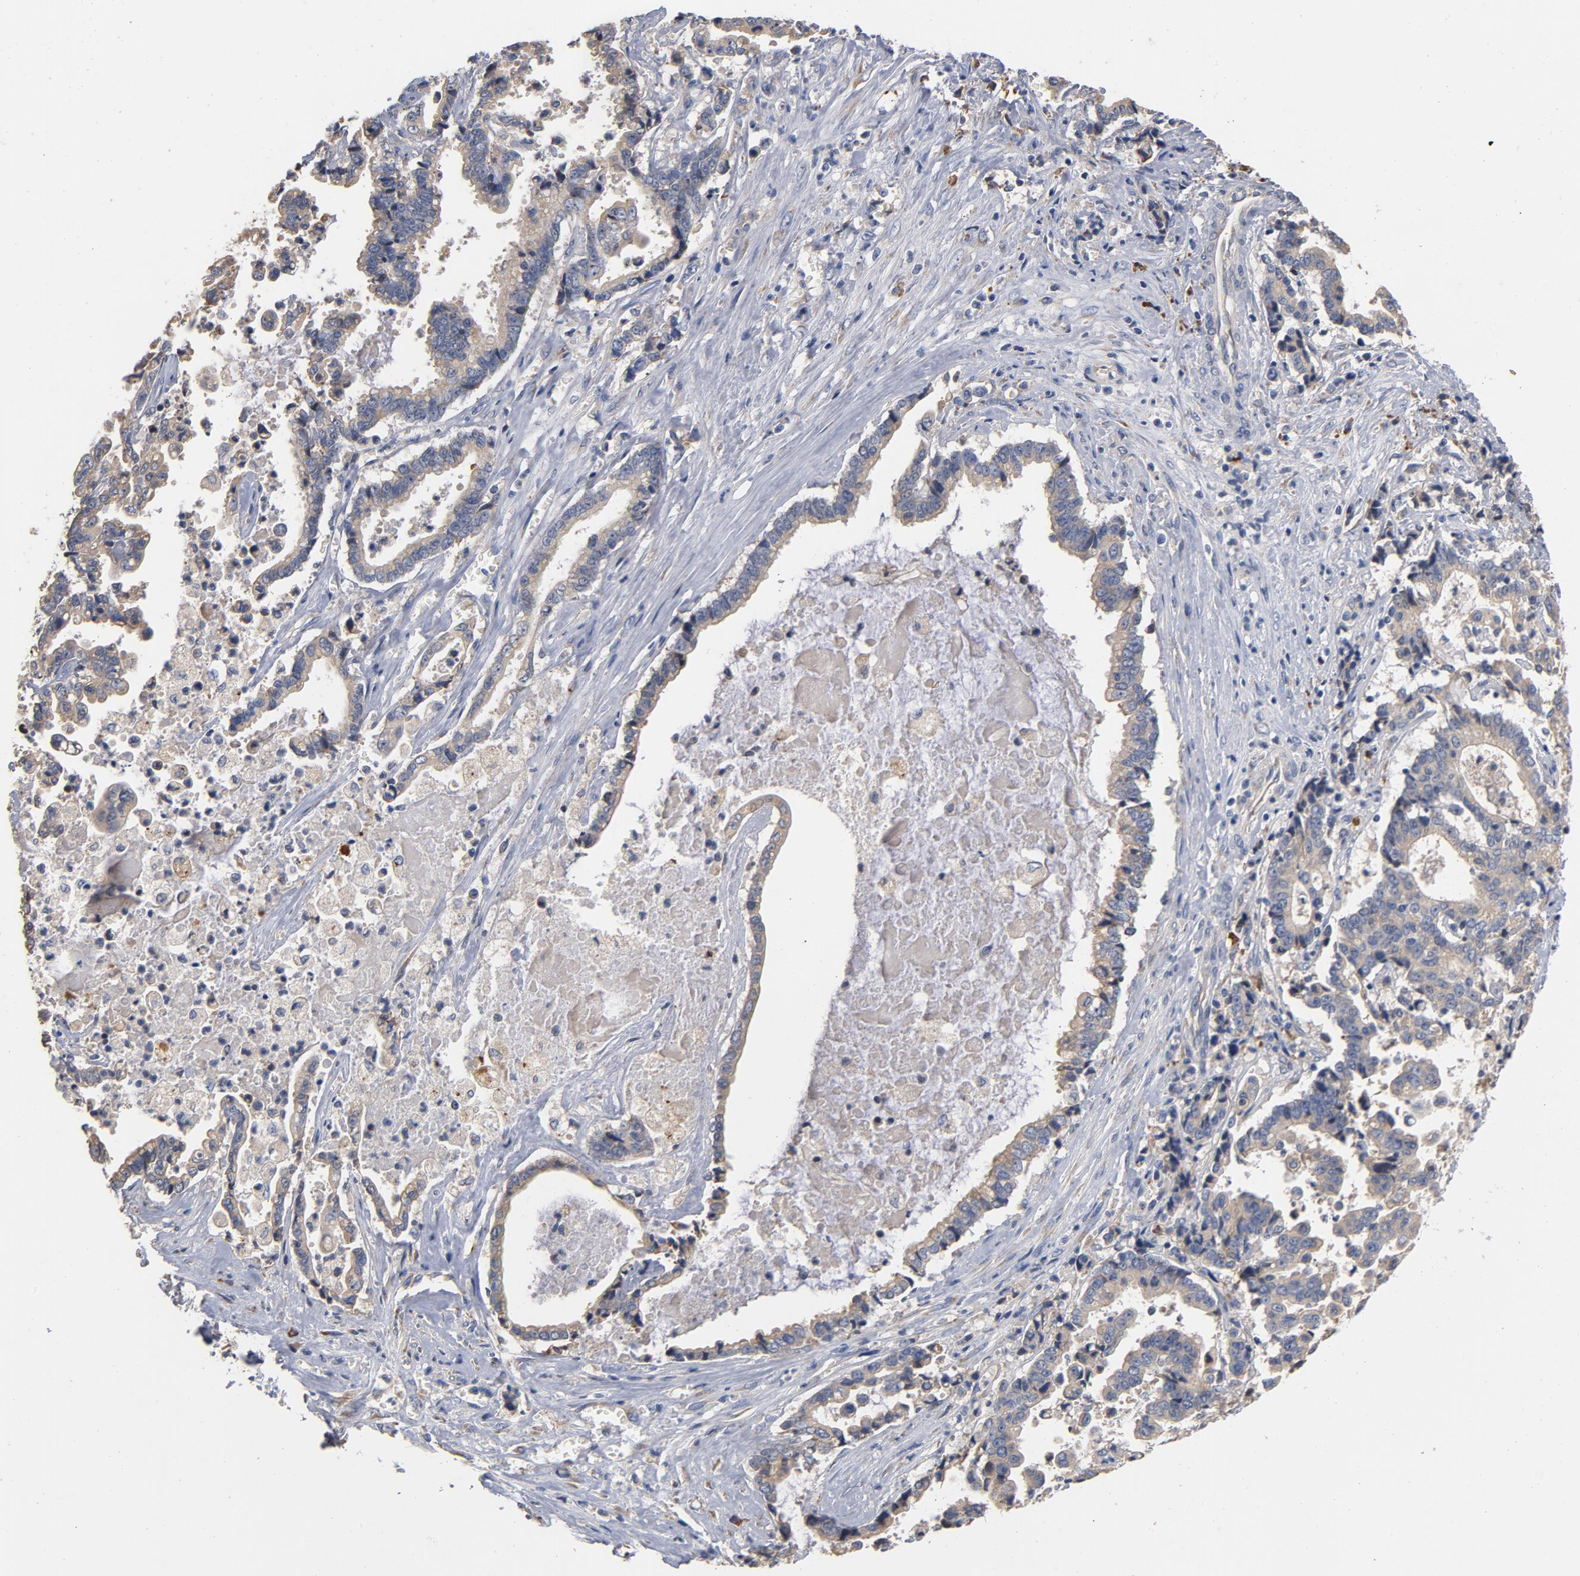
{"staining": {"intensity": "weak", "quantity": ">75%", "location": "cytoplasmic/membranous"}, "tissue": "liver cancer", "cell_type": "Tumor cells", "image_type": "cancer", "snomed": [{"axis": "morphology", "description": "Cholangiocarcinoma"}, {"axis": "topography", "description": "Liver"}], "caption": "Immunohistochemistry (IHC) of human cholangiocarcinoma (liver) shows low levels of weak cytoplasmic/membranous positivity in about >75% of tumor cells.", "gene": "TLR4", "patient": {"sex": "male", "age": 57}}